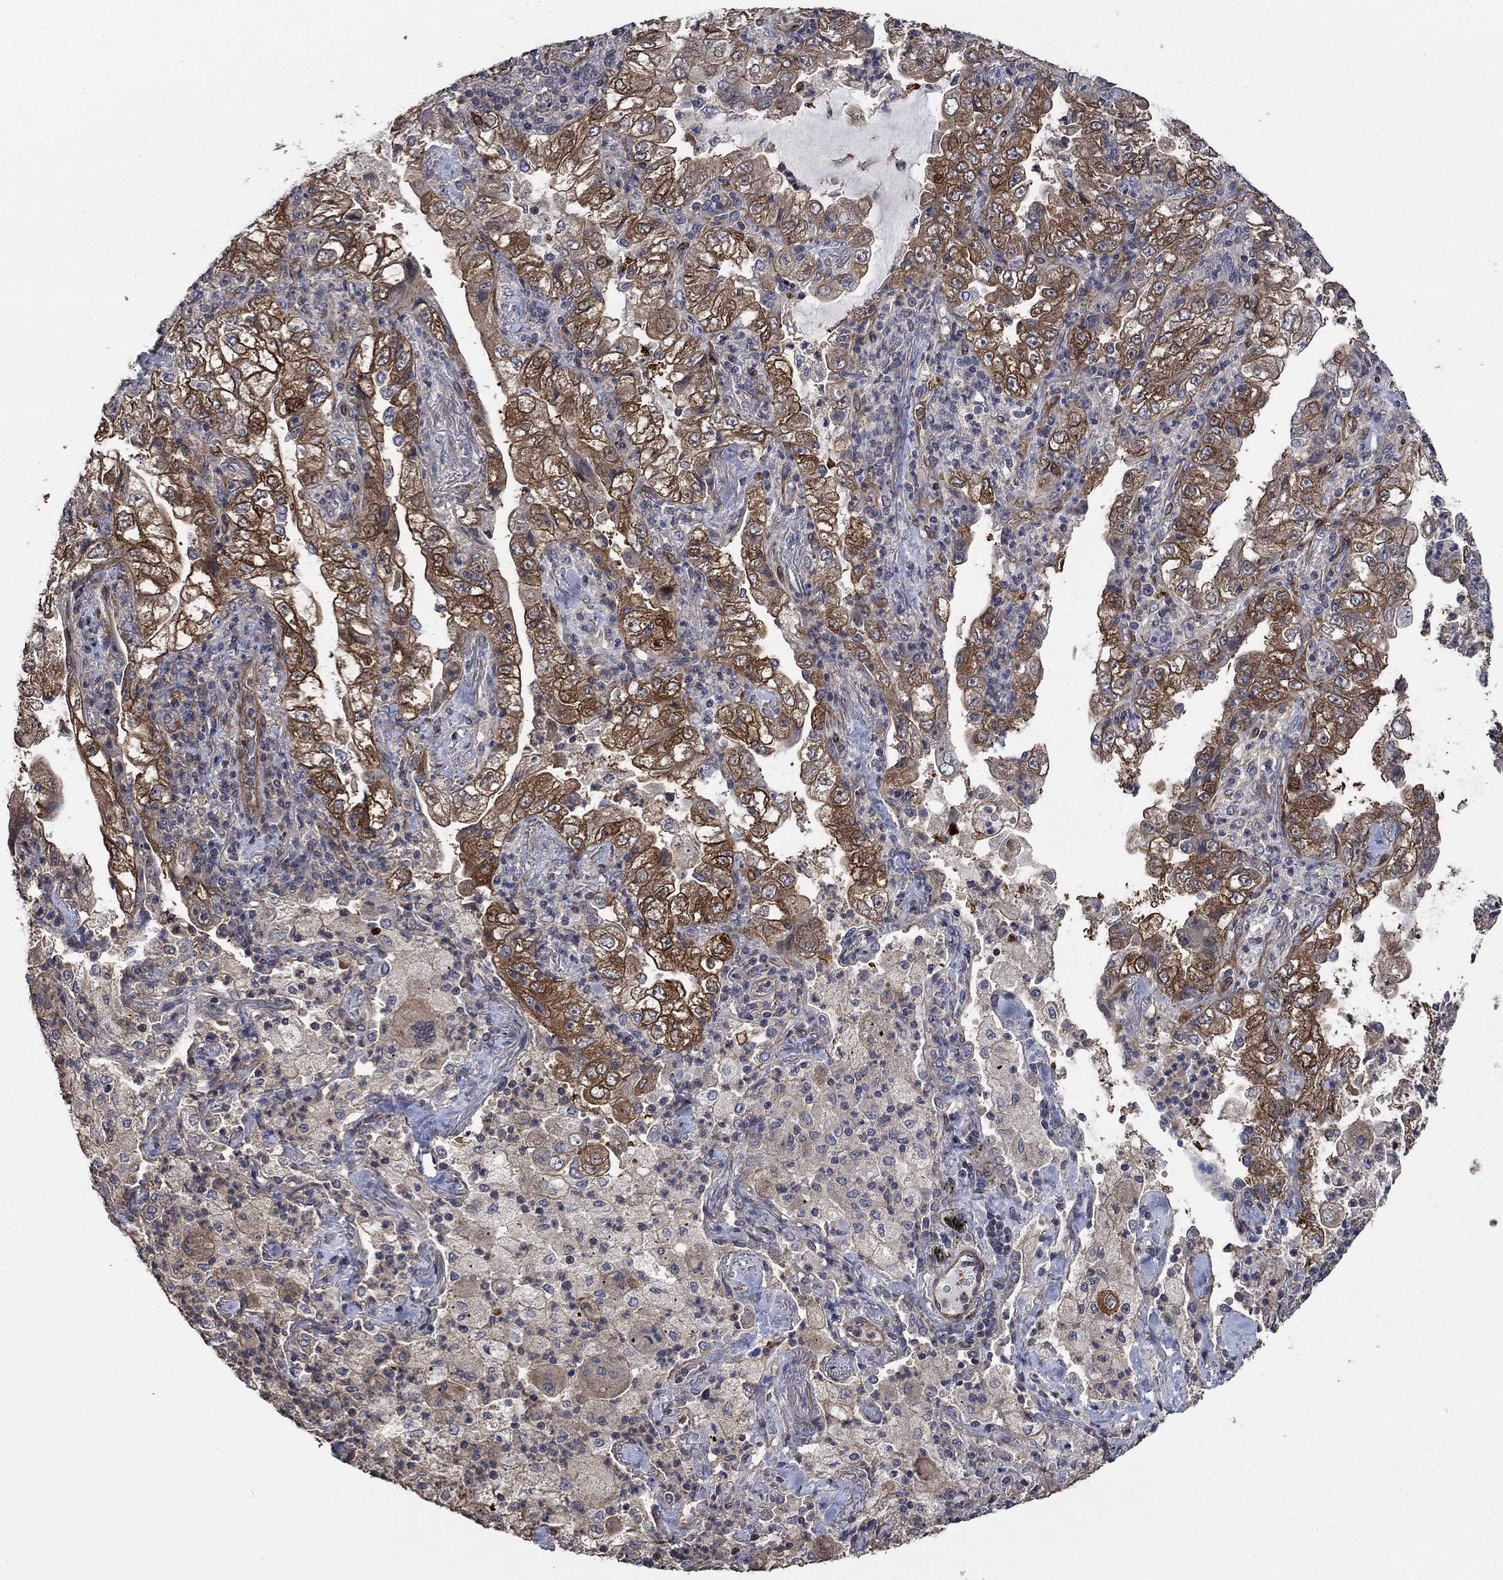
{"staining": {"intensity": "strong", "quantity": "25%-75%", "location": "cytoplasmic/membranous"}, "tissue": "lung cancer", "cell_type": "Tumor cells", "image_type": "cancer", "snomed": [{"axis": "morphology", "description": "Adenocarcinoma, NOS"}, {"axis": "topography", "description": "Lung"}], "caption": "The immunohistochemical stain shows strong cytoplasmic/membranous expression in tumor cells of lung adenocarcinoma tissue. Immunohistochemistry stains the protein of interest in brown and the nuclei are stained blue.", "gene": "PDE3A", "patient": {"sex": "female", "age": 73}}